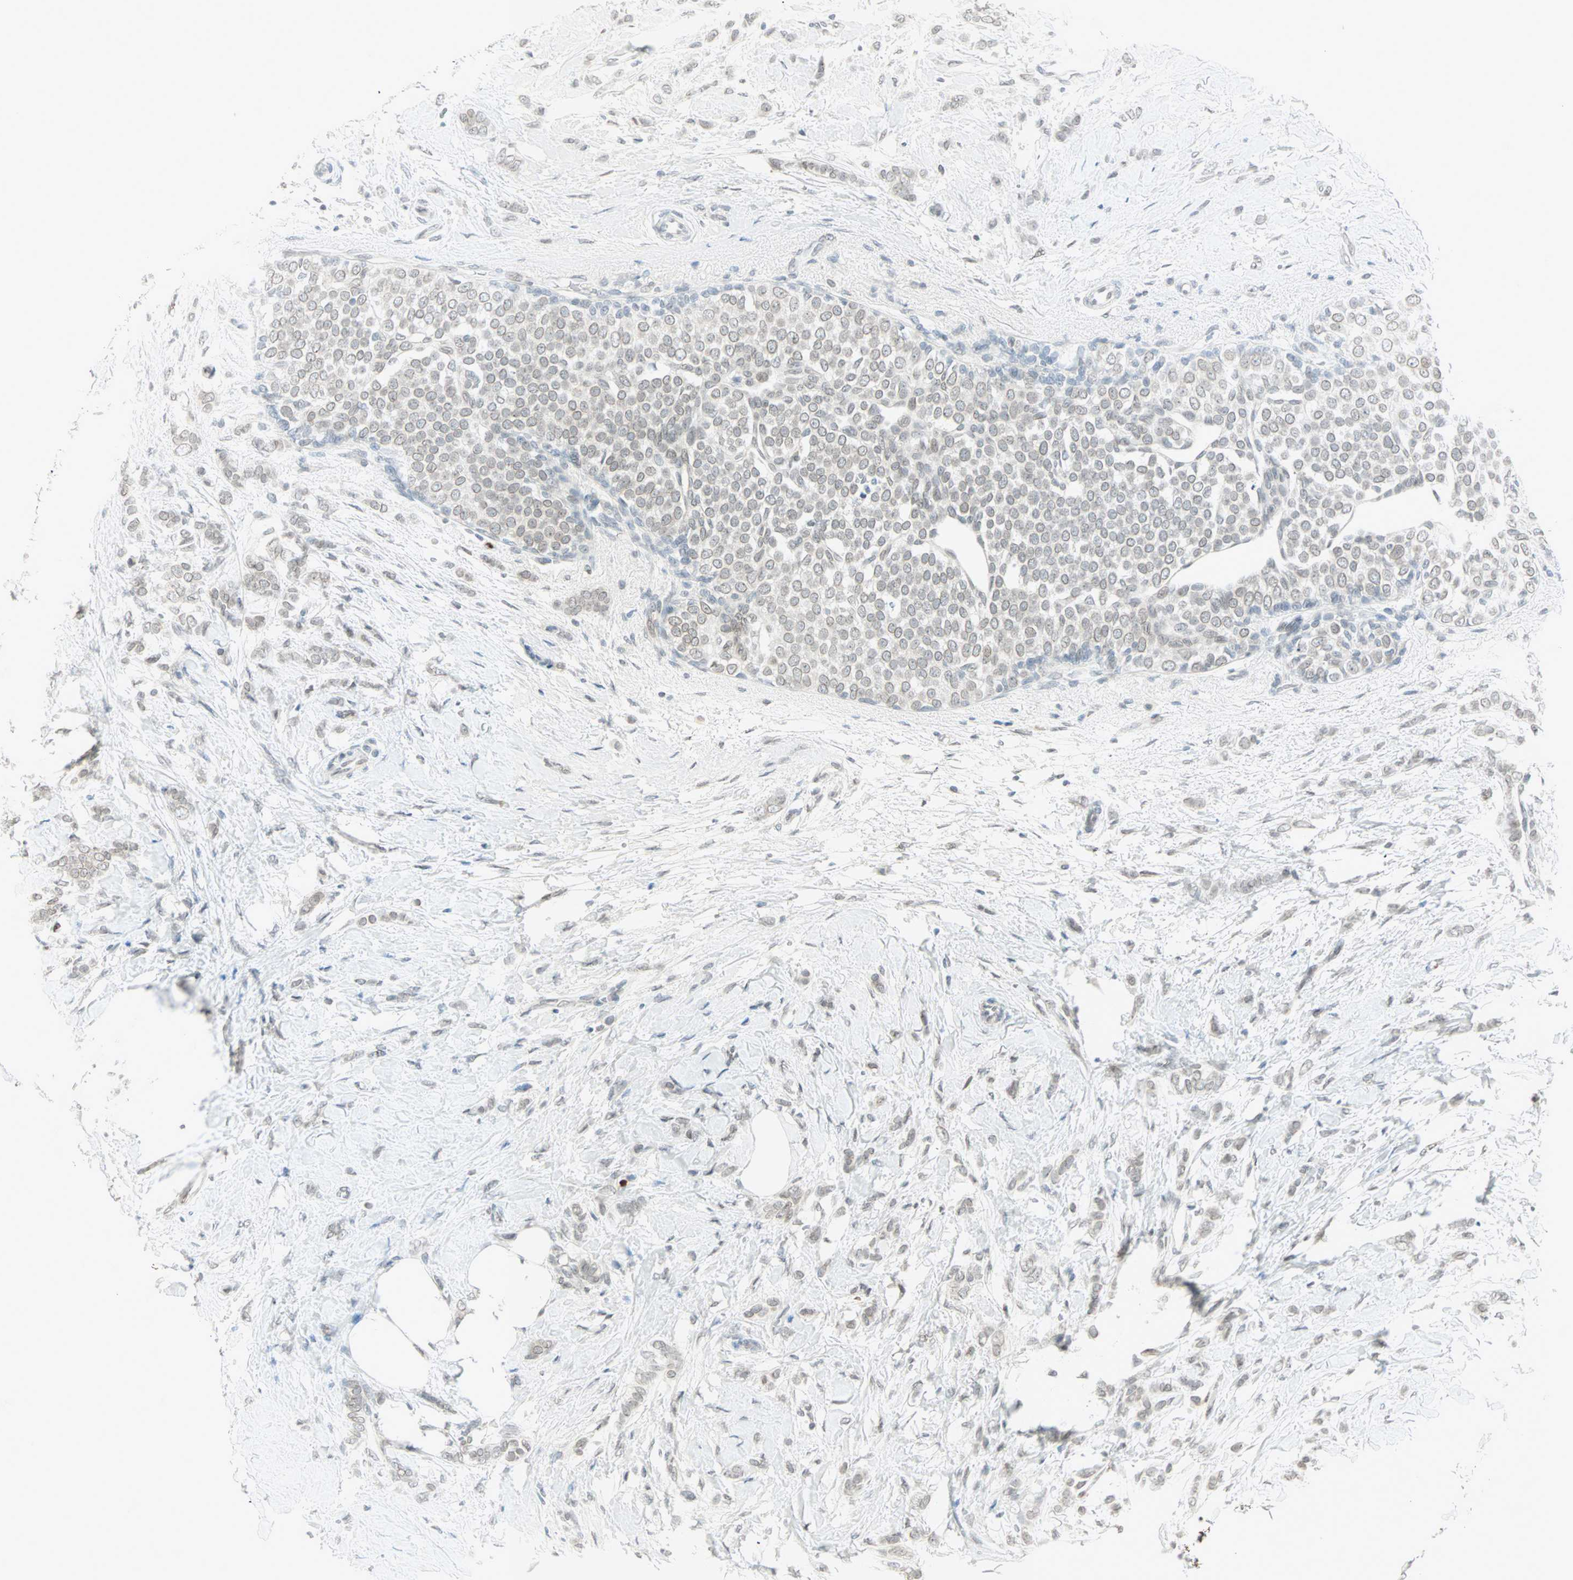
{"staining": {"intensity": "weak", "quantity": "<25%", "location": "nuclear"}, "tissue": "breast cancer", "cell_type": "Tumor cells", "image_type": "cancer", "snomed": [{"axis": "morphology", "description": "Lobular carcinoma, in situ"}, {"axis": "morphology", "description": "Lobular carcinoma"}, {"axis": "topography", "description": "Breast"}], "caption": "There is no significant positivity in tumor cells of breast cancer (lobular carcinoma).", "gene": "BCAN", "patient": {"sex": "female", "age": 41}}